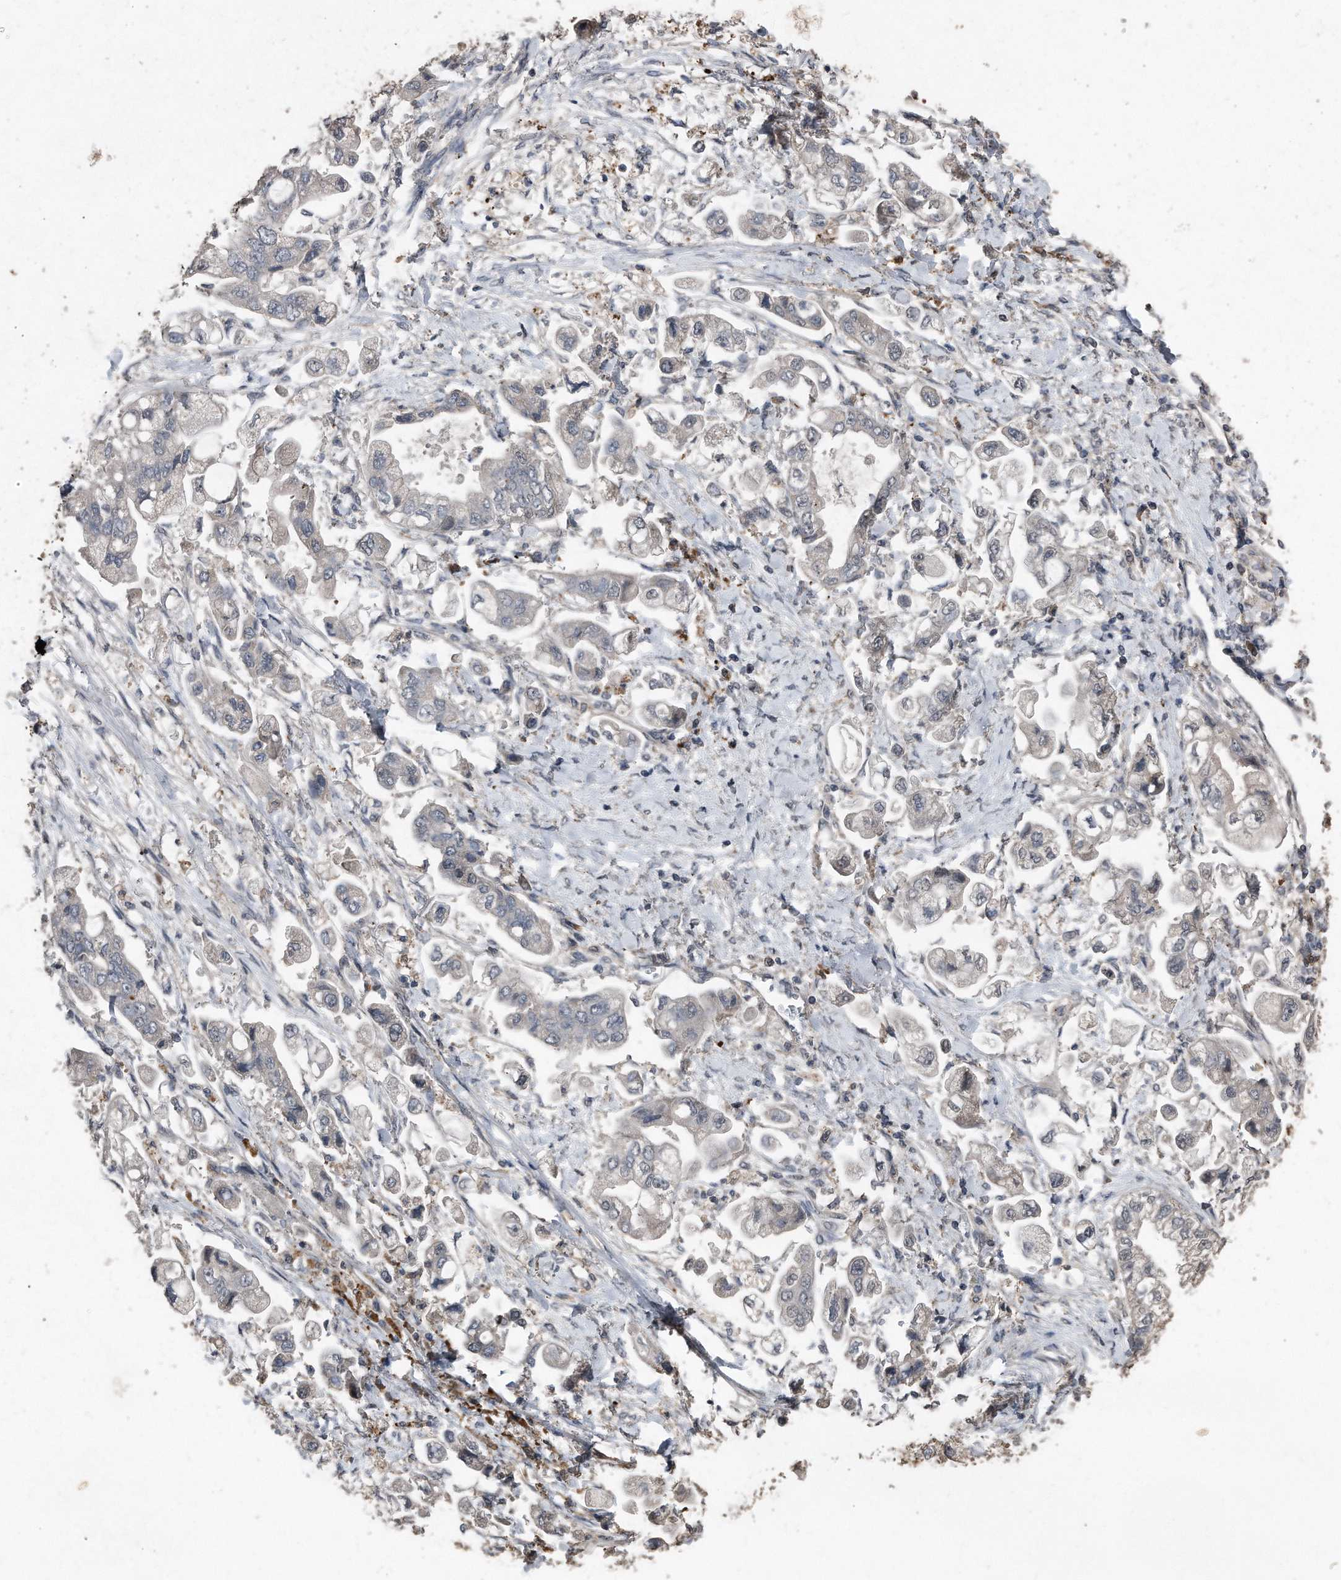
{"staining": {"intensity": "negative", "quantity": "none", "location": "none"}, "tissue": "stomach cancer", "cell_type": "Tumor cells", "image_type": "cancer", "snomed": [{"axis": "morphology", "description": "Adenocarcinoma, NOS"}, {"axis": "topography", "description": "Stomach"}], "caption": "Immunohistochemistry (IHC) image of neoplastic tissue: adenocarcinoma (stomach) stained with DAB displays no significant protein positivity in tumor cells.", "gene": "ANKRD10", "patient": {"sex": "male", "age": 62}}